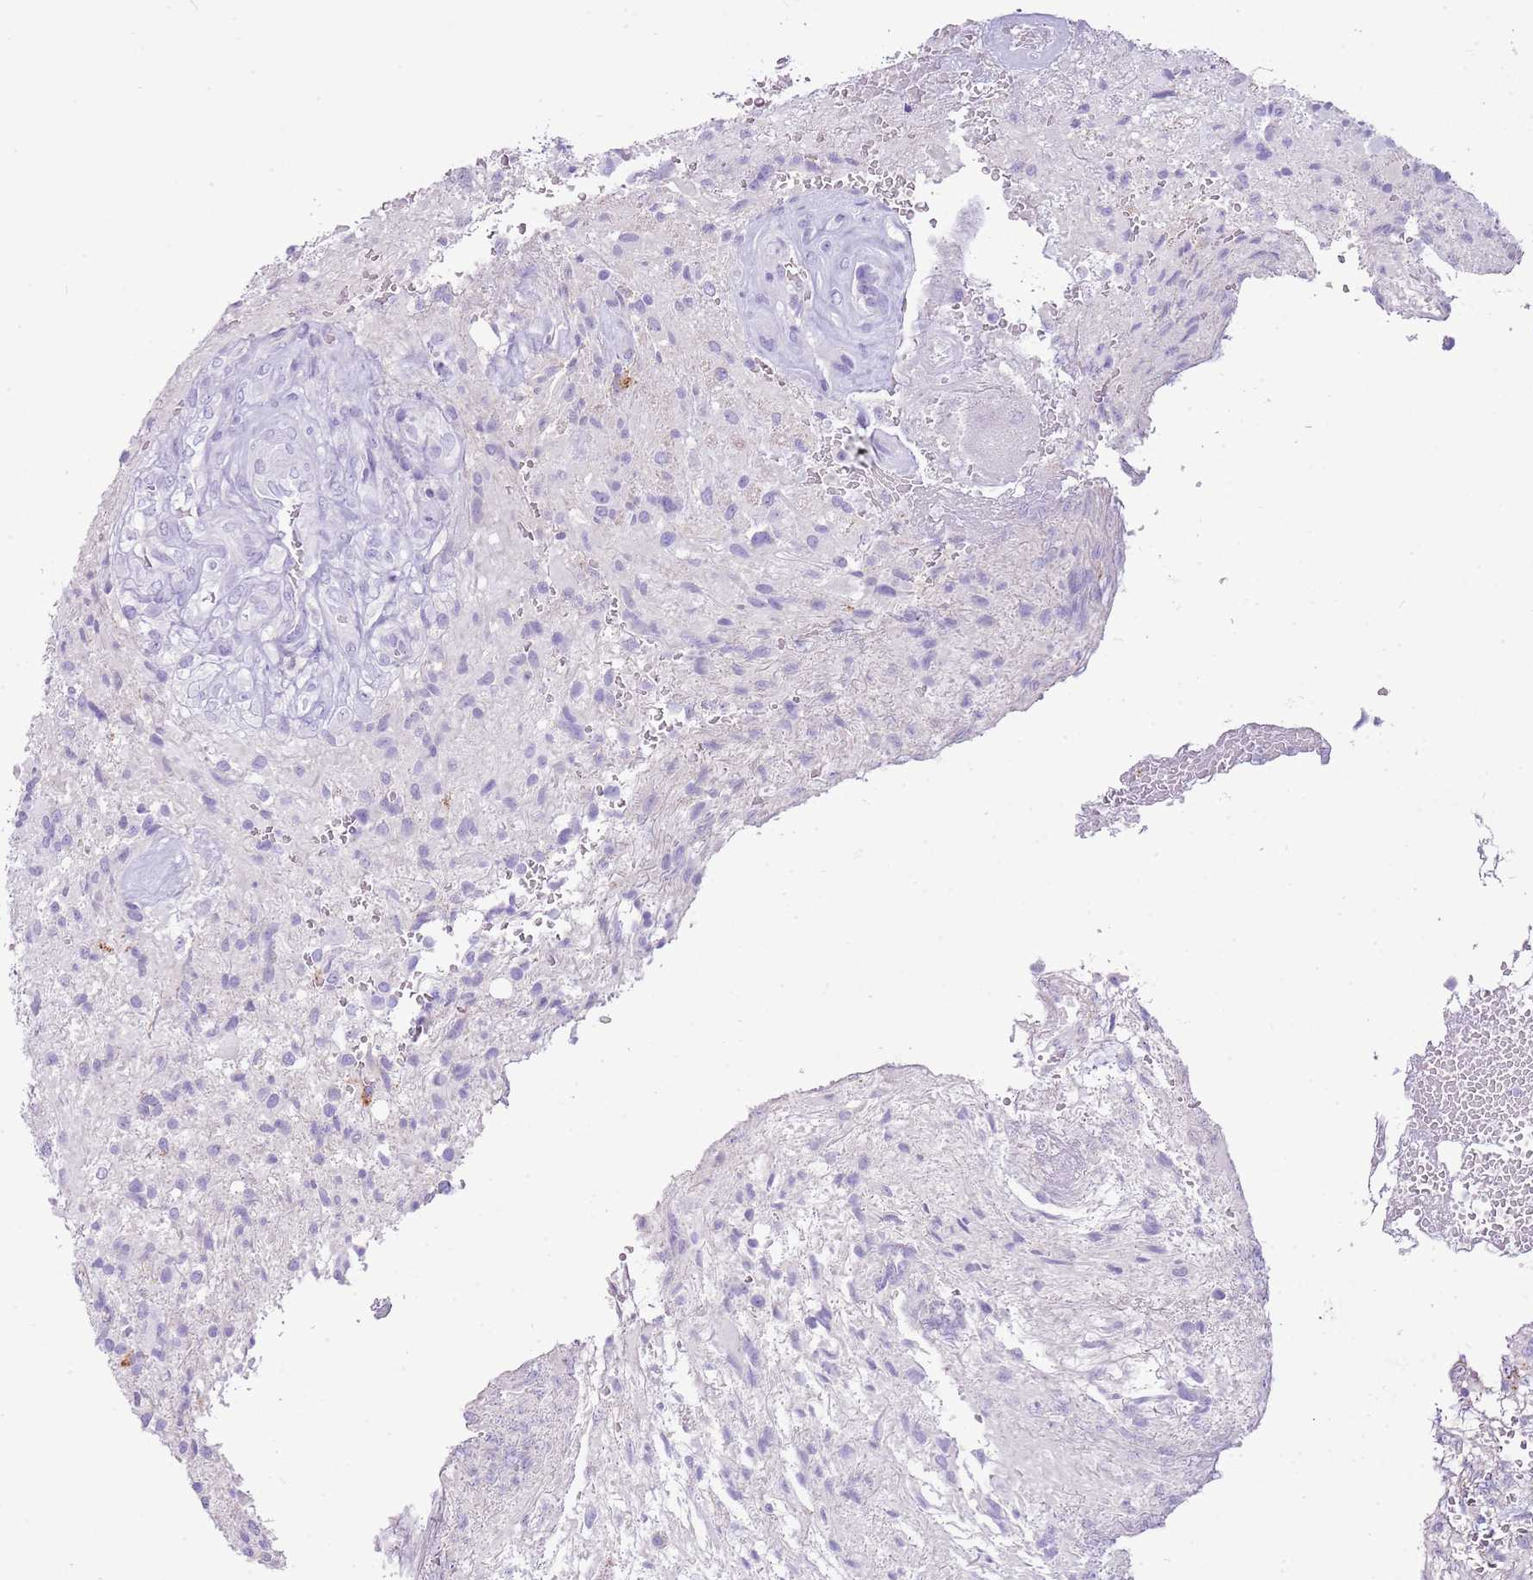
{"staining": {"intensity": "negative", "quantity": "none", "location": "none"}, "tissue": "glioma", "cell_type": "Tumor cells", "image_type": "cancer", "snomed": [{"axis": "morphology", "description": "Glioma, malignant, High grade"}, {"axis": "topography", "description": "Brain"}], "caption": "This is an immunohistochemistry (IHC) histopathology image of glioma. There is no positivity in tumor cells.", "gene": "IGKV3D-11", "patient": {"sex": "male", "age": 56}}